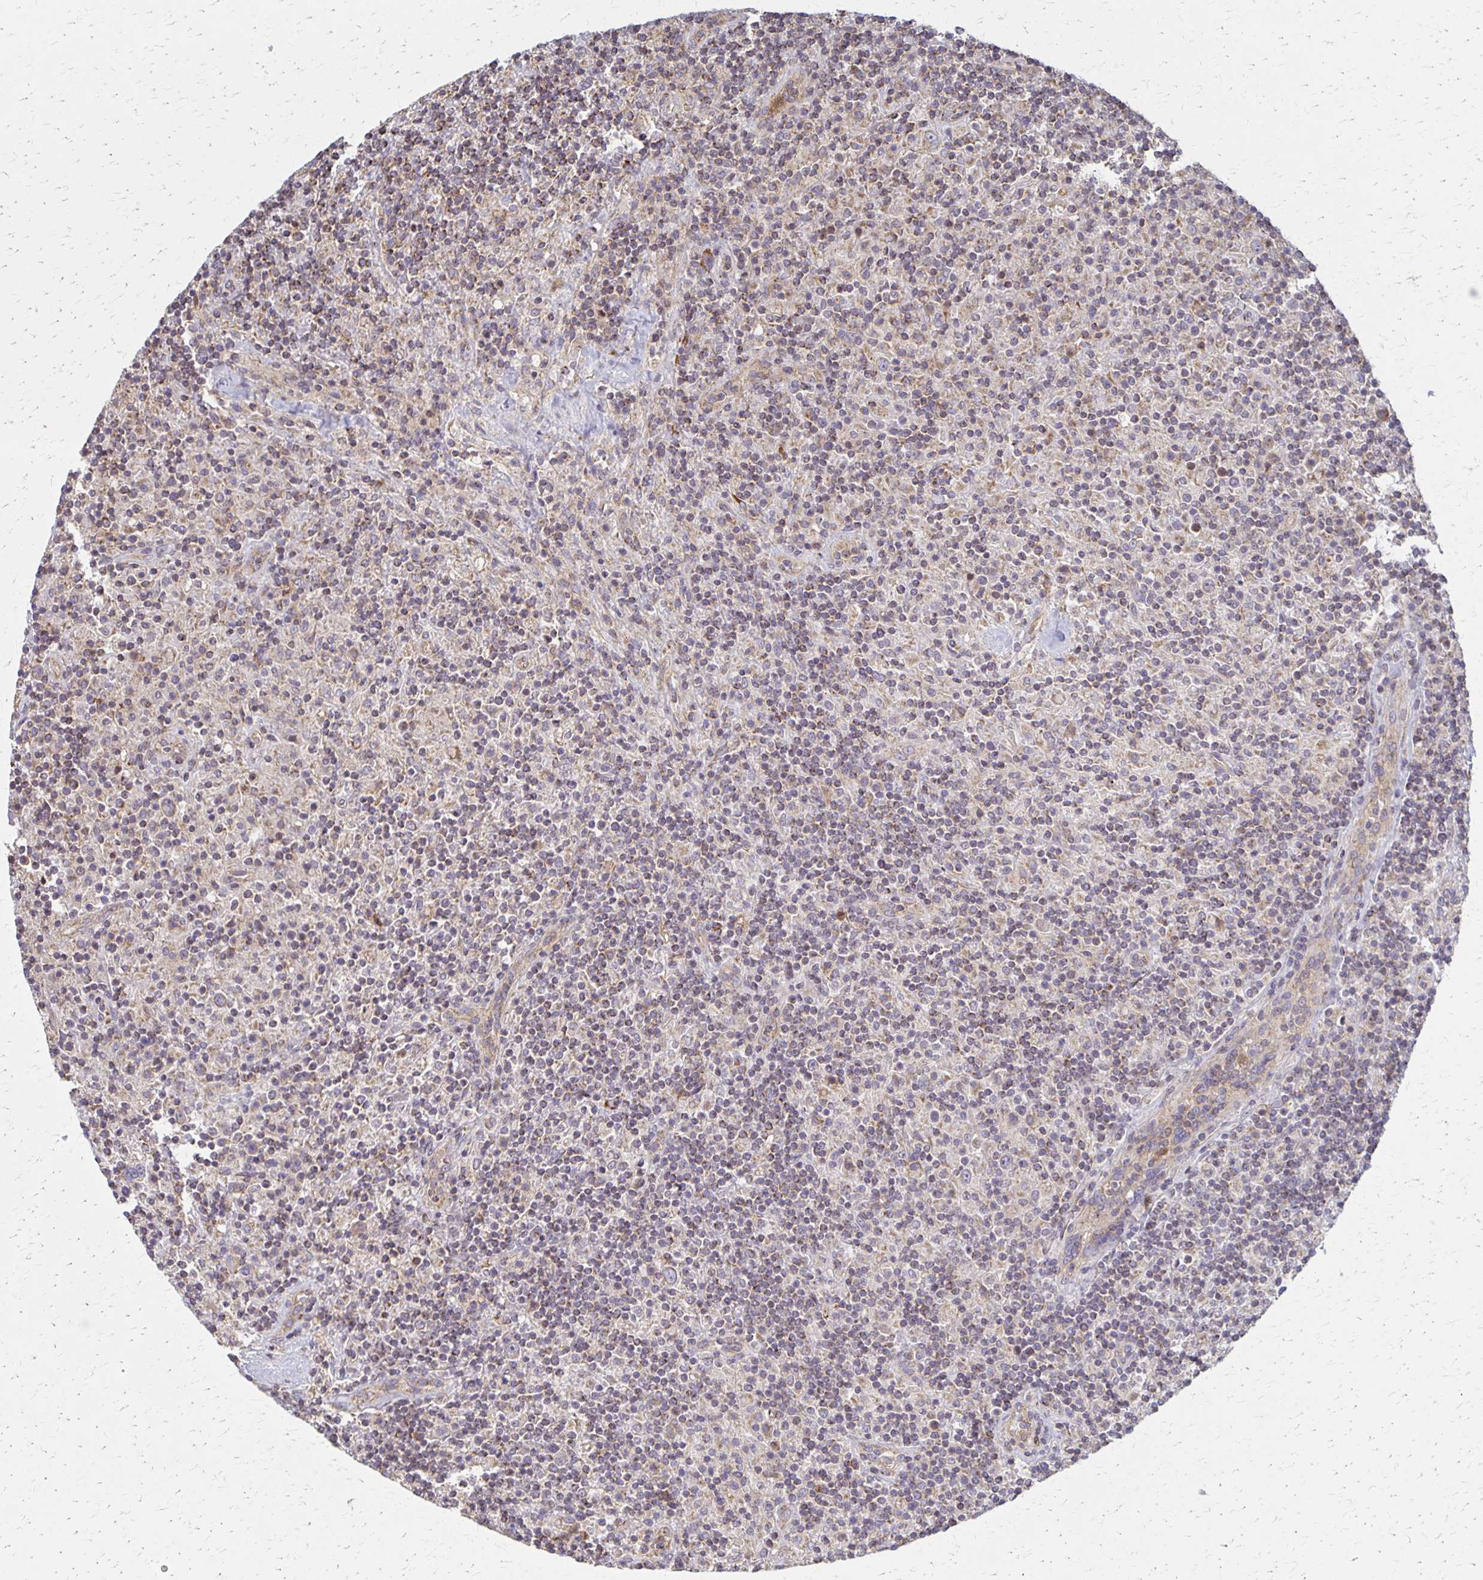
{"staining": {"intensity": "weak", "quantity": "25%-75%", "location": "cytoplasmic/membranous"}, "tissue": "lymphoma", "cell_type": "Tumor cells", "image_type": "cancer", "snomed": [{"axis": "morphology", "description": "Hodgkin's disease, NOS"}, {"axis": "topography", "description": "Thymus, NOS"}], "caption": "Hodgkin's disease stained with DAB (3,3'-diaminobenzidine) immunohistochemistry displays low levels of weak cytoplasmic/membranous expression in approximately 25%-75% of tumor cells.", "gene": "EIF4EBP2", "patient": {"sex": "female", "age": 17}}